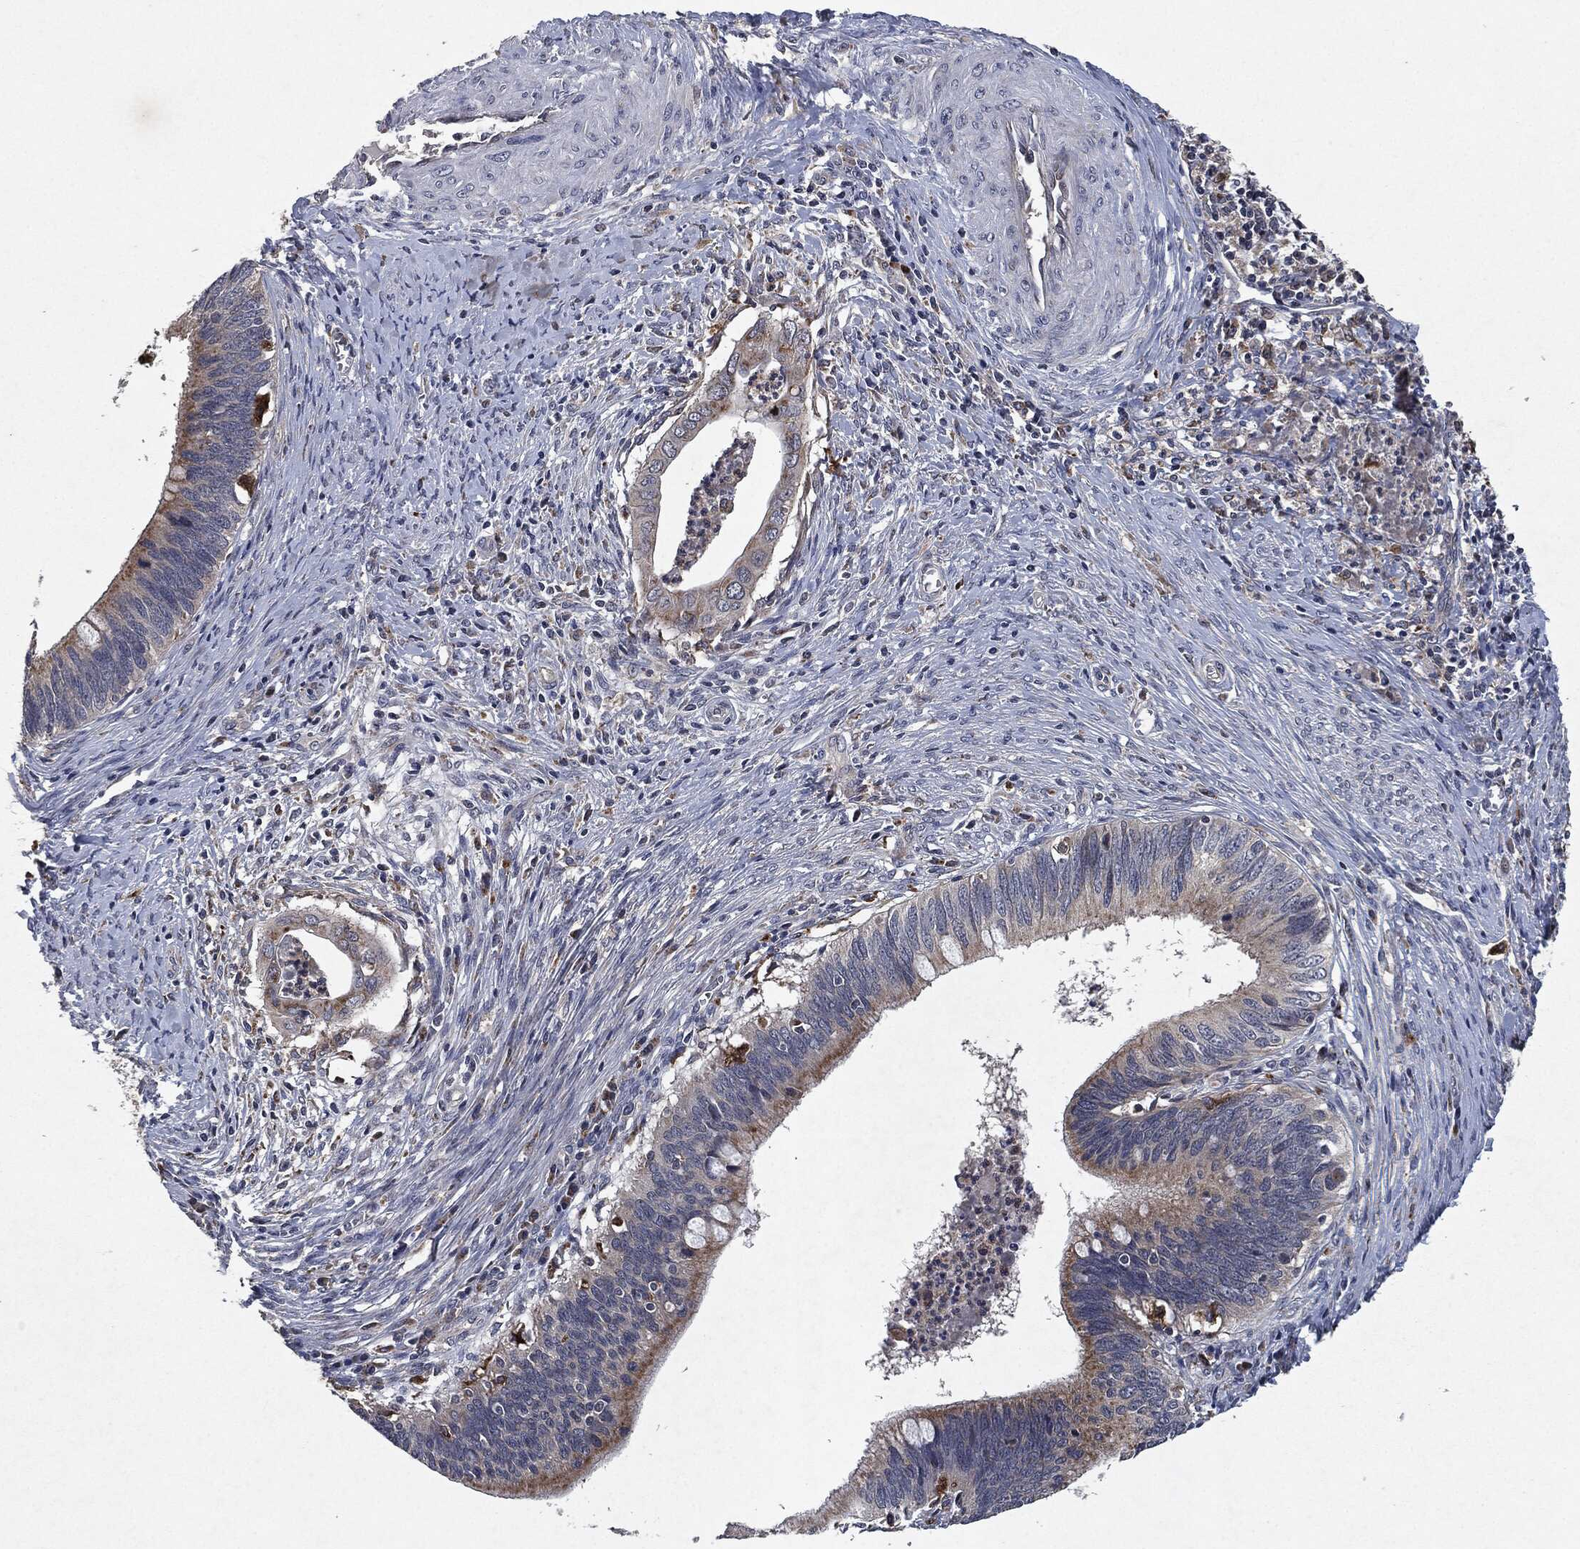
{"staining": {"intensity": "weak", "quantity": "<25%", "location": "cytoplasmic/membranous"}, "tissue": "cervical cancer", "cell_type": "Tumor cells", "image_type": "cancer", "snomed": [{"axis": "morphology", "description": "Adenocarcinoma, NOS"}, {"axis": "topography", "description": "Cervix"}], "caption": "Immunohistochemical staining of cervical adenocarcinoma exhibits no significant staining in tumor cells.", "gene": "SLC31A2", "patient": {"sex": "female", "age": 42}}